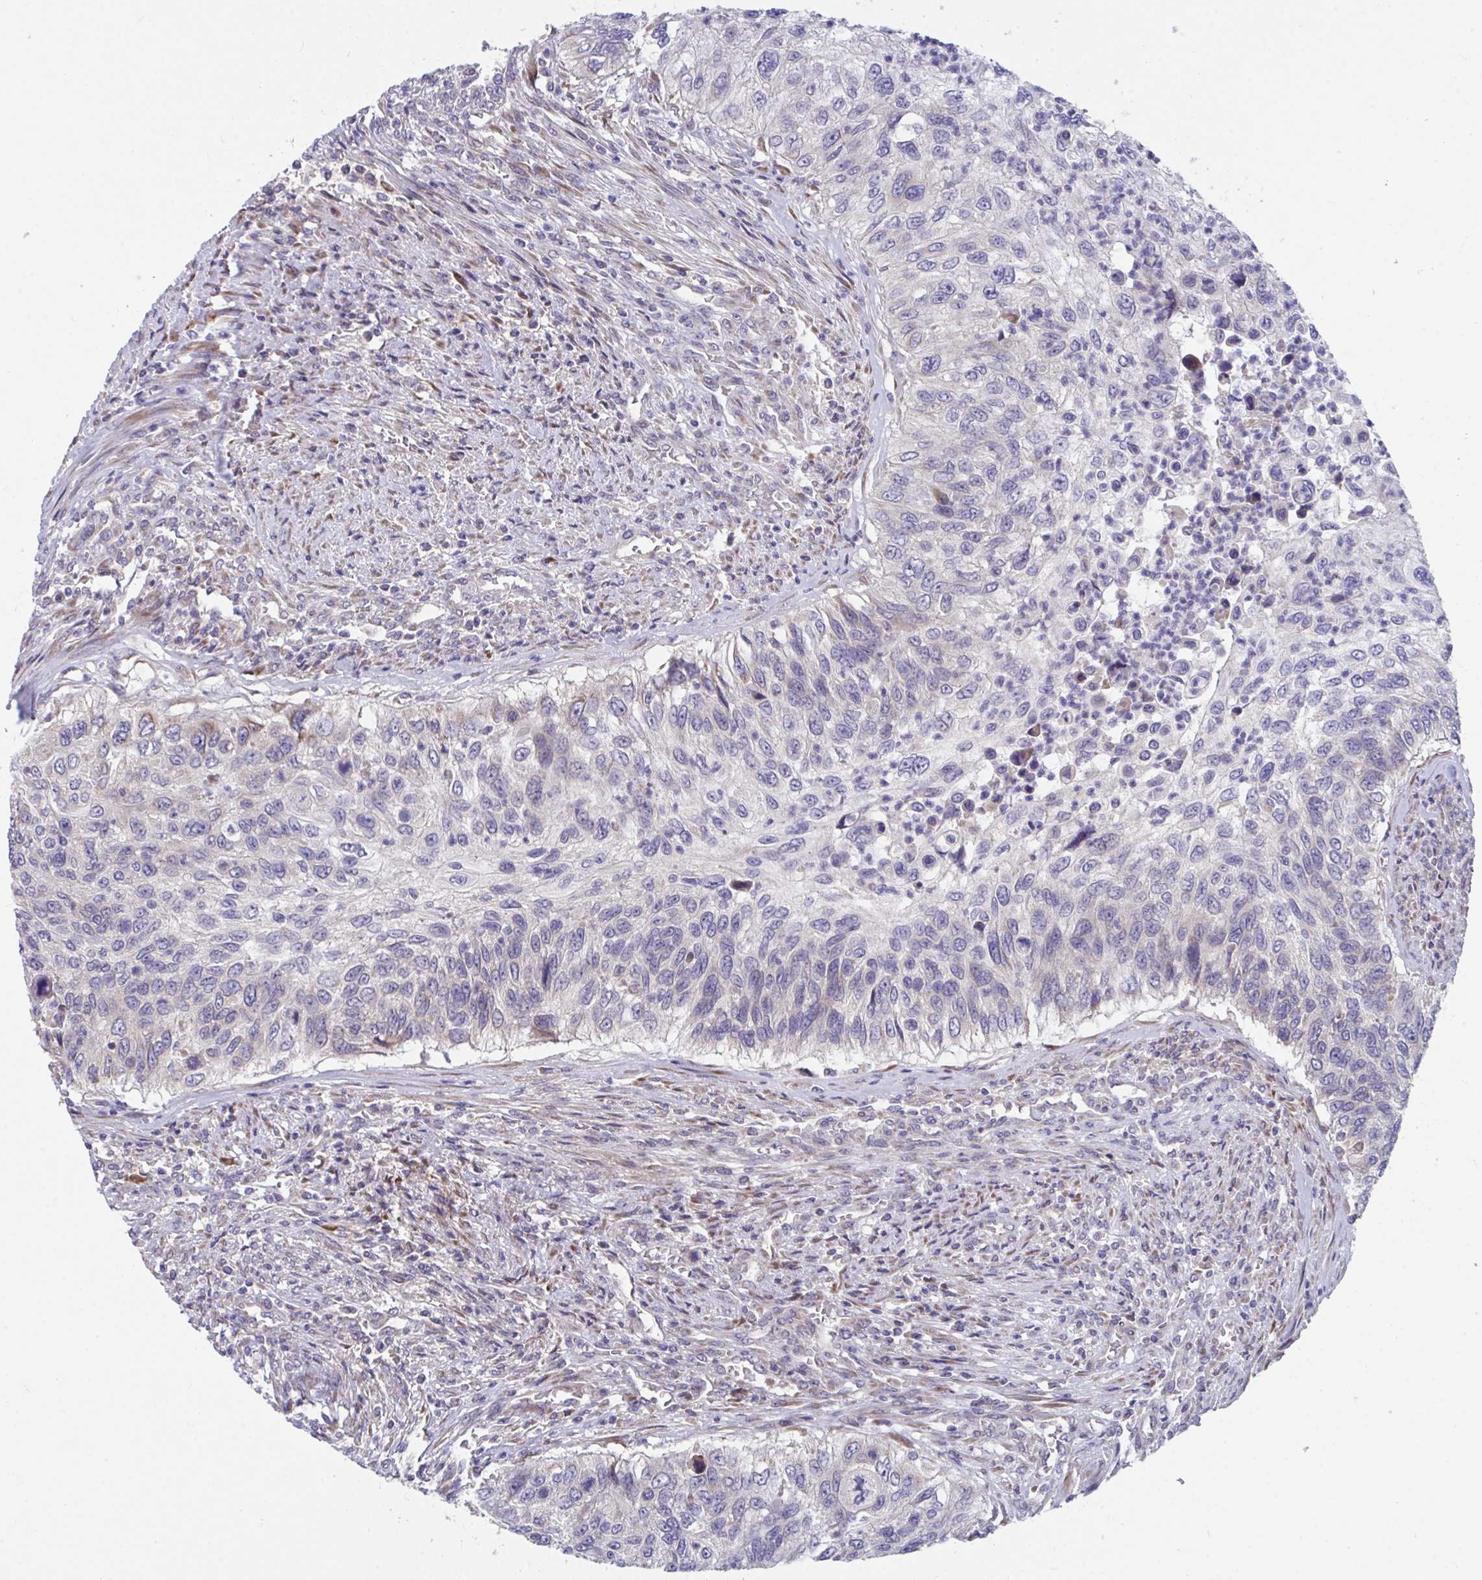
{"staining": {"intensity": "negative", "quantity": "none", "location": "none"}, "tissue": "urothelial cancer", "cell_type": "Tumor cells", "image_type": "cancer", "snomed": [{"axis": "morphology", "description": "Urothelial carcinoma, High grade"}, {"axis": "topography", "description": "Urinary bladder"}], "caption": "This is an immunohistochemistry image of human high-grade urothelial carcinoma. There is no expression in tumor cells.", "gene": "SUSD4", "patient": {"sex": "female", "age": 60}}